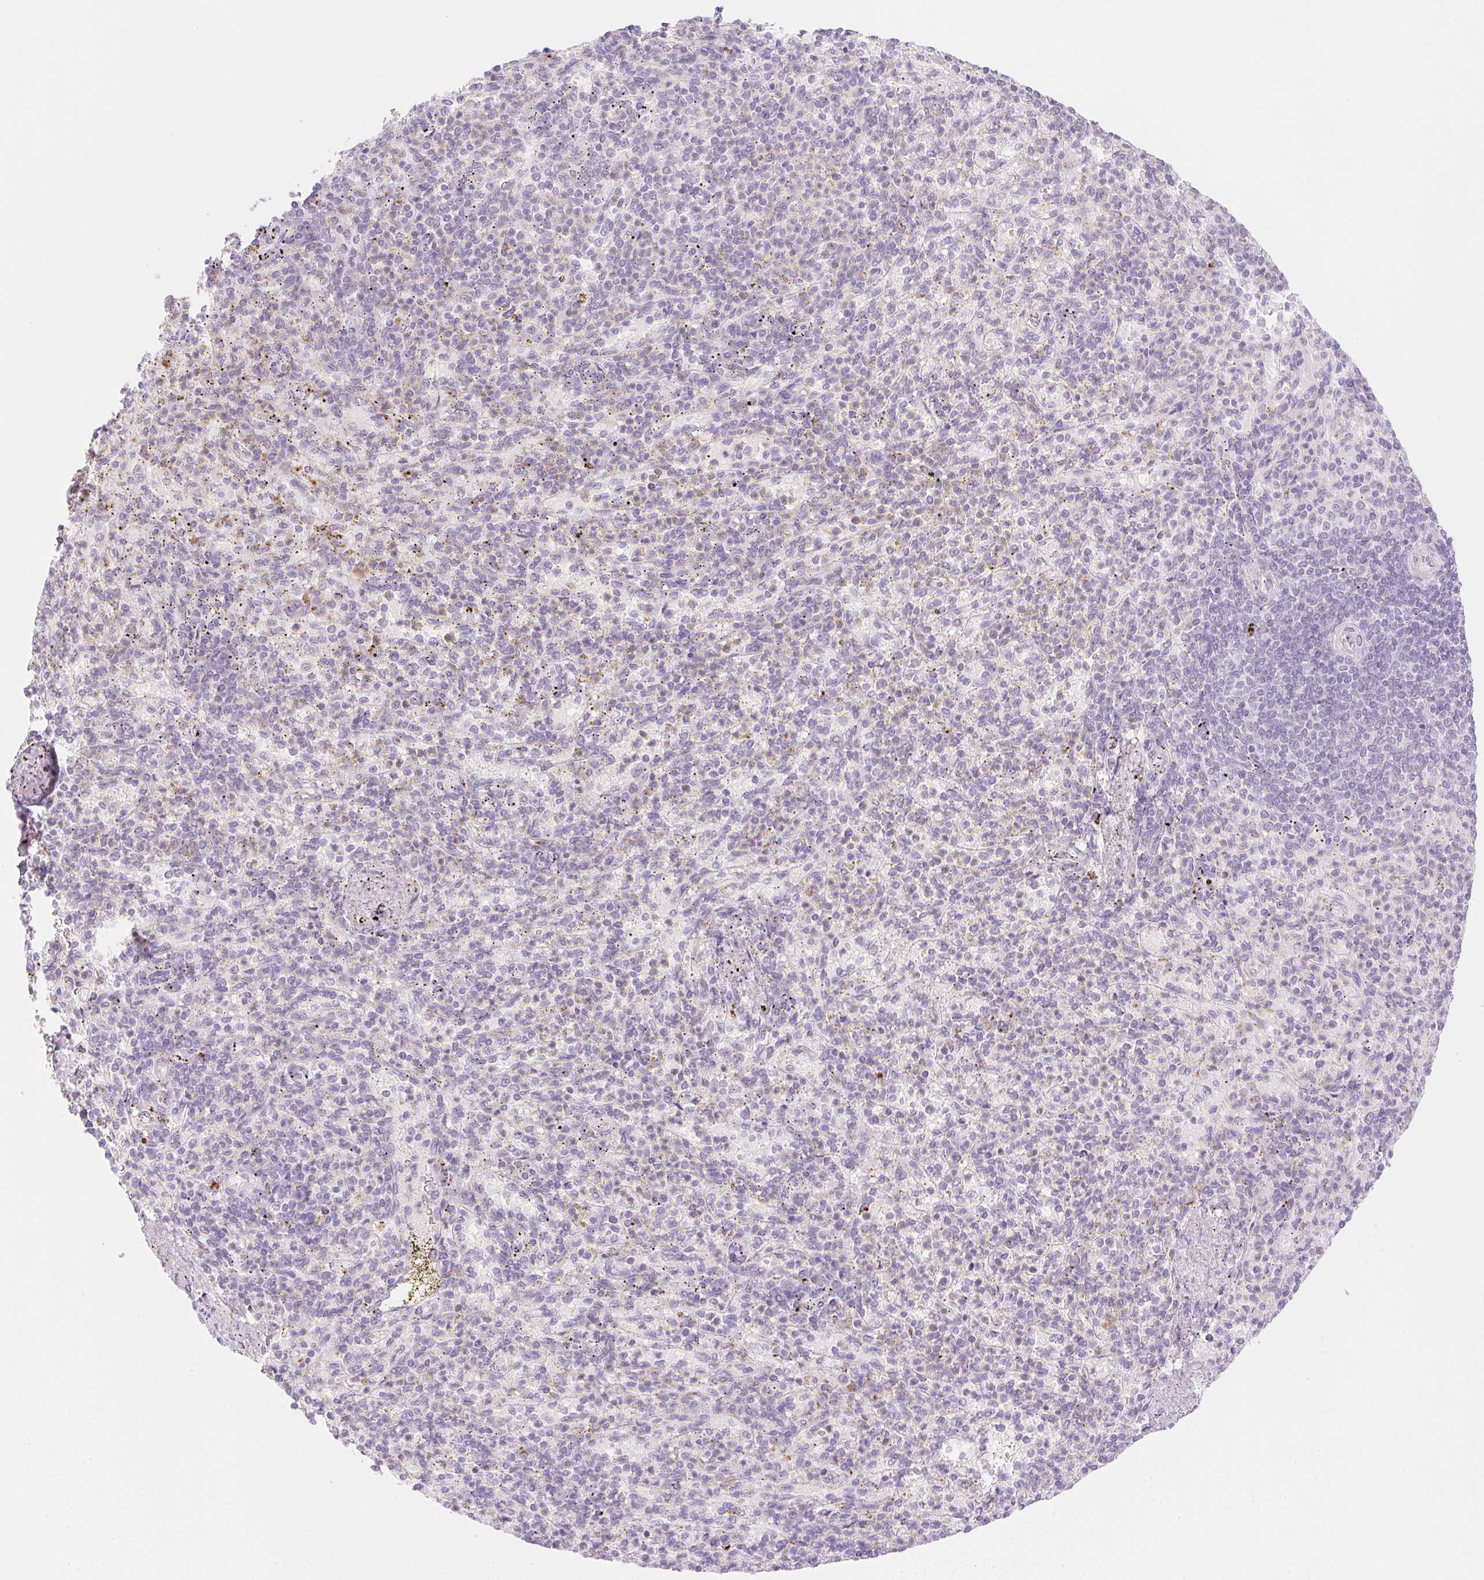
{"staining": {"intensity": "weak", "quantity": "<25%", "location": "cytoplasmic/membranous"}, "tissue": "spleen", "cell_type": "Cells in red pulp", "image_type": "normal", "snomed": [{"axis": "morphology", "description": "Normal tissue, NOS"}, {"axis": "topography", "description": "Spleen"}], "caption": "The immunohistochemistry micrograph has no significant expression in cells in red pulp of spleen.", "gene": "SPRYD4", "patient": {"sex": "female", "age": 74}}